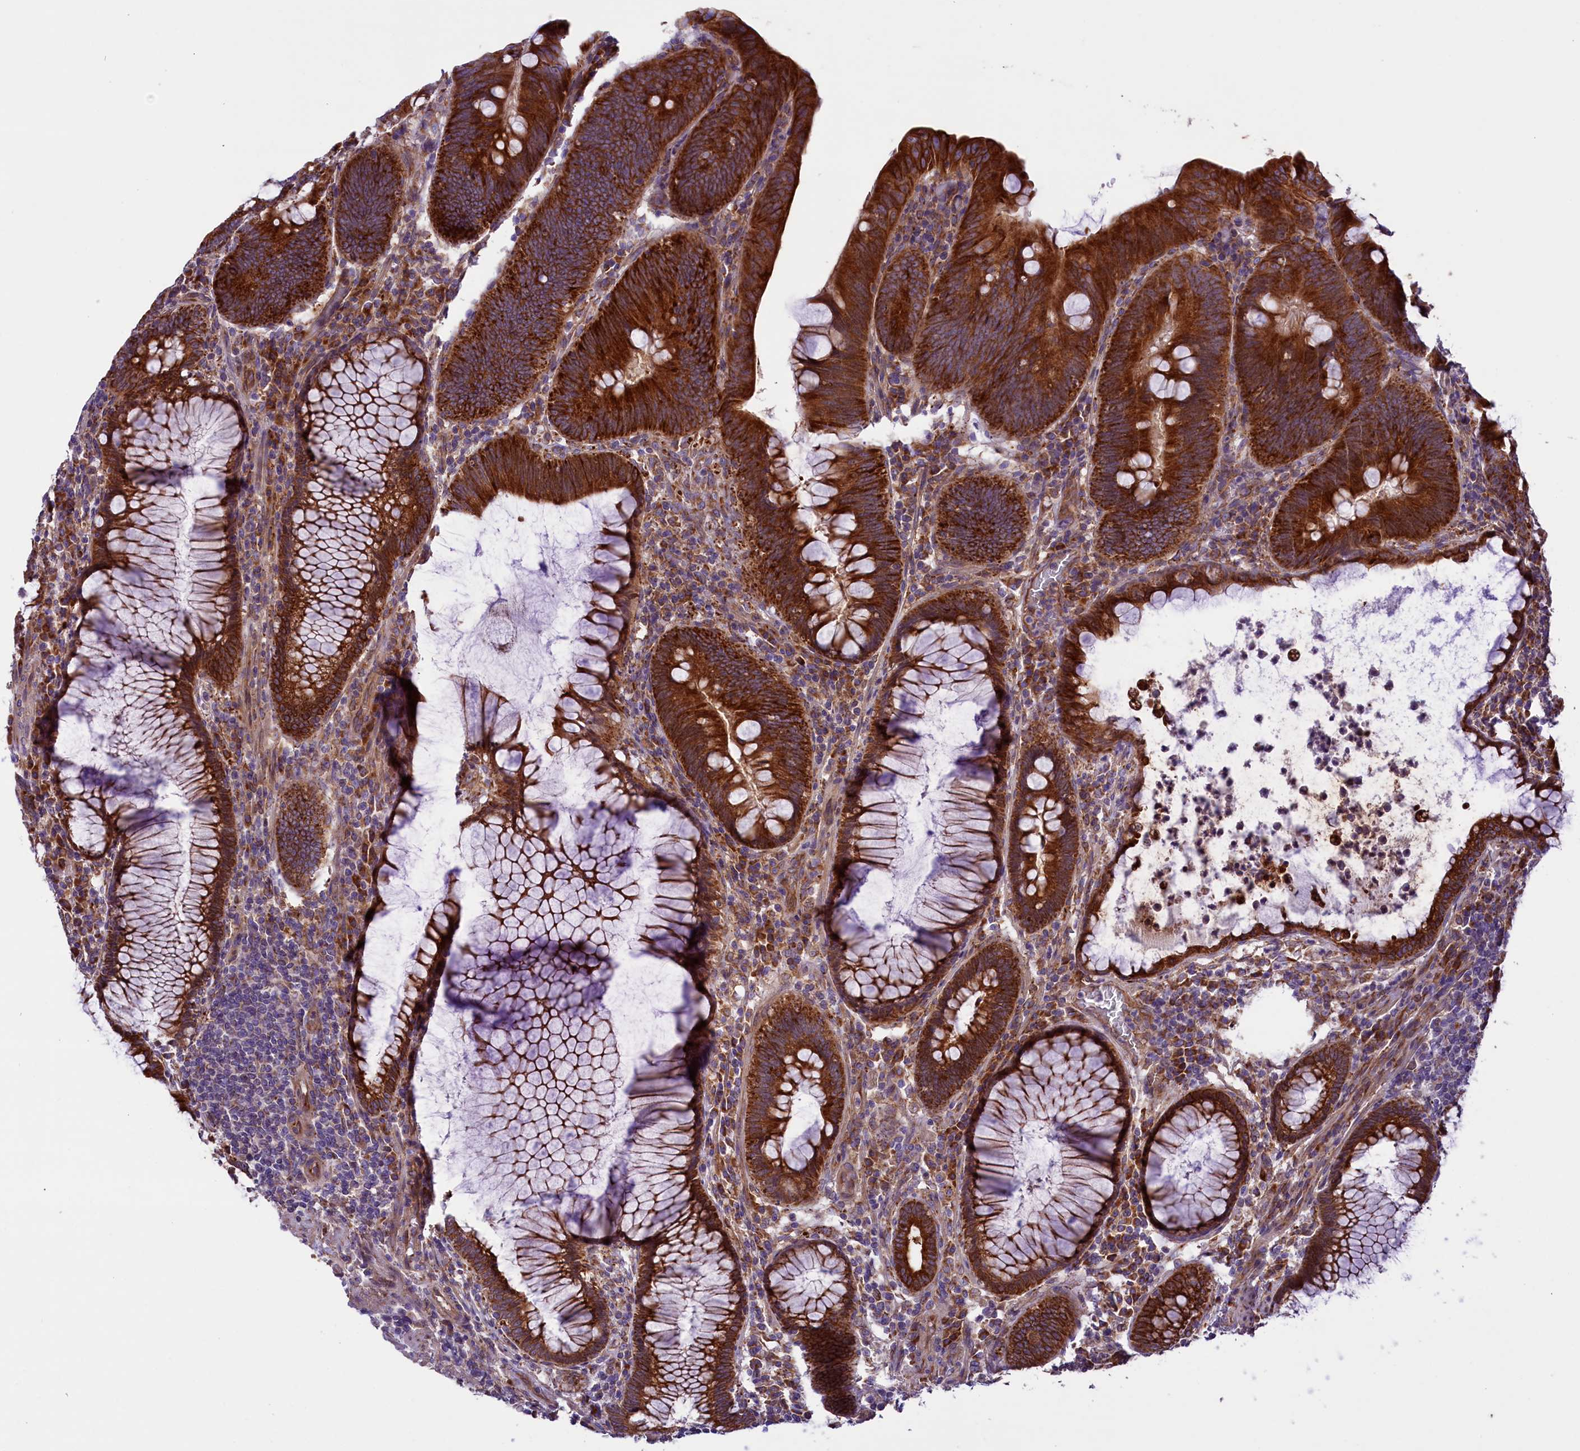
{"staining": {"intensity": "strong", "quantity": ">75%", "location": "cytoplasmic/membranous"}, "tissue": "colorectal cancer", "cell_type": "Tumor cells", "image_type": "cancer", "snomed": [{"axis": "morphology", "description": "Adenocarcinoma, NOS"}, {"axis": "topography", "description": "Rectum"}], "caption": "Strong cytoplasmic/membranous protein positivity is appreciated in about >75% of tumor cells in adenocarcinoma (colorectal).", "gene": "PTPRU", "patient": {"sex": "female", "age": 75}}